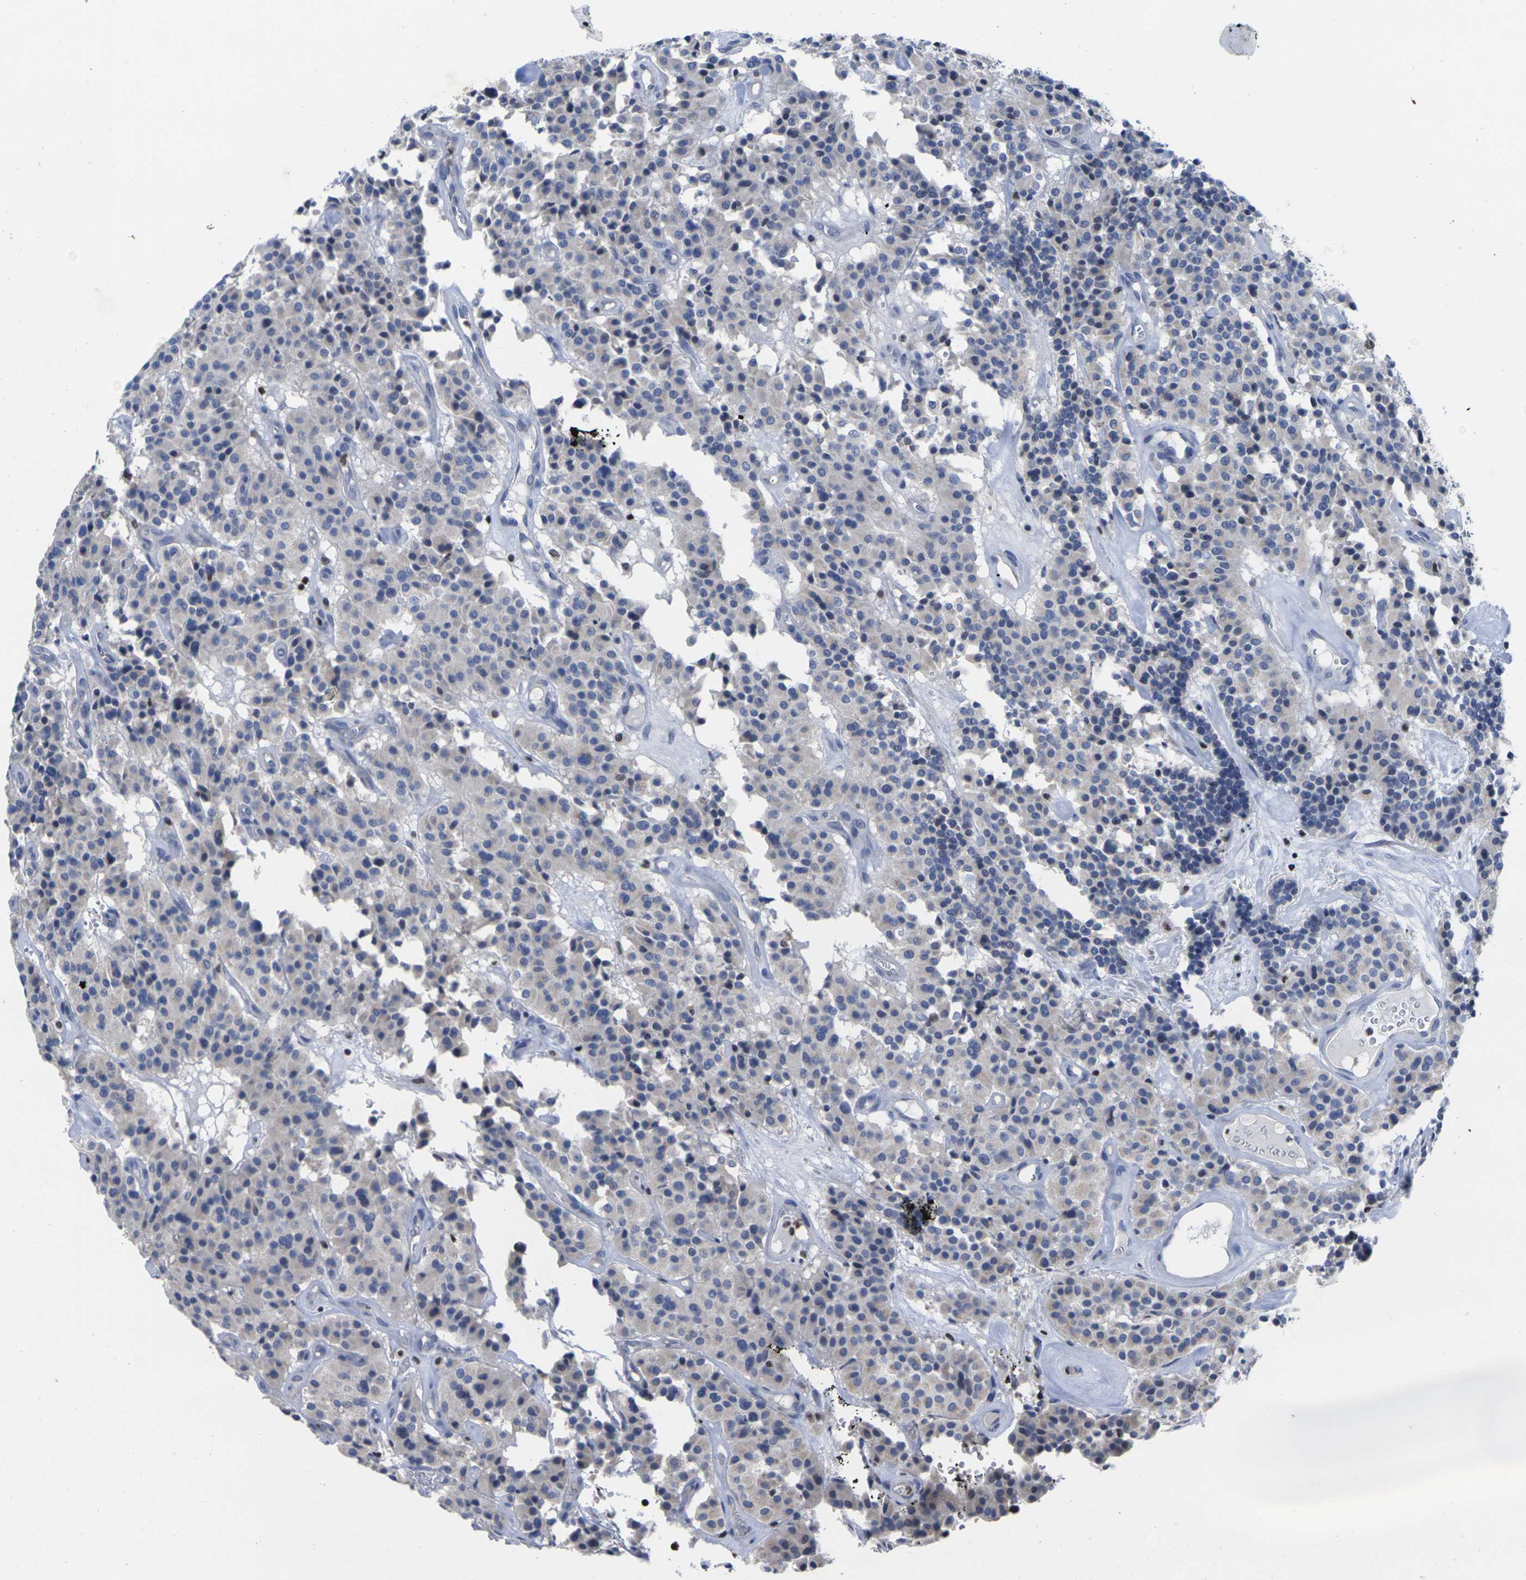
{"staining": {"intensity": "weak", "quantity": "<25%", "location": "cytoplasmic/membranous"}, "tissue": "carcinoid", "cell_type": "Tumor cells", "image_type": "cancer", "snomed": [{"axis": "morphology", "description": "Carcinoid, malignant, NOS"}, {"axis": "topography", "description": "Lung"}], "caption": "Carcinoid stained for a protein using immunohistochemistry exhibits no staining tumor cells.", "gene": "IKZF1", "patient": {"sex": "male", "age": 30}}